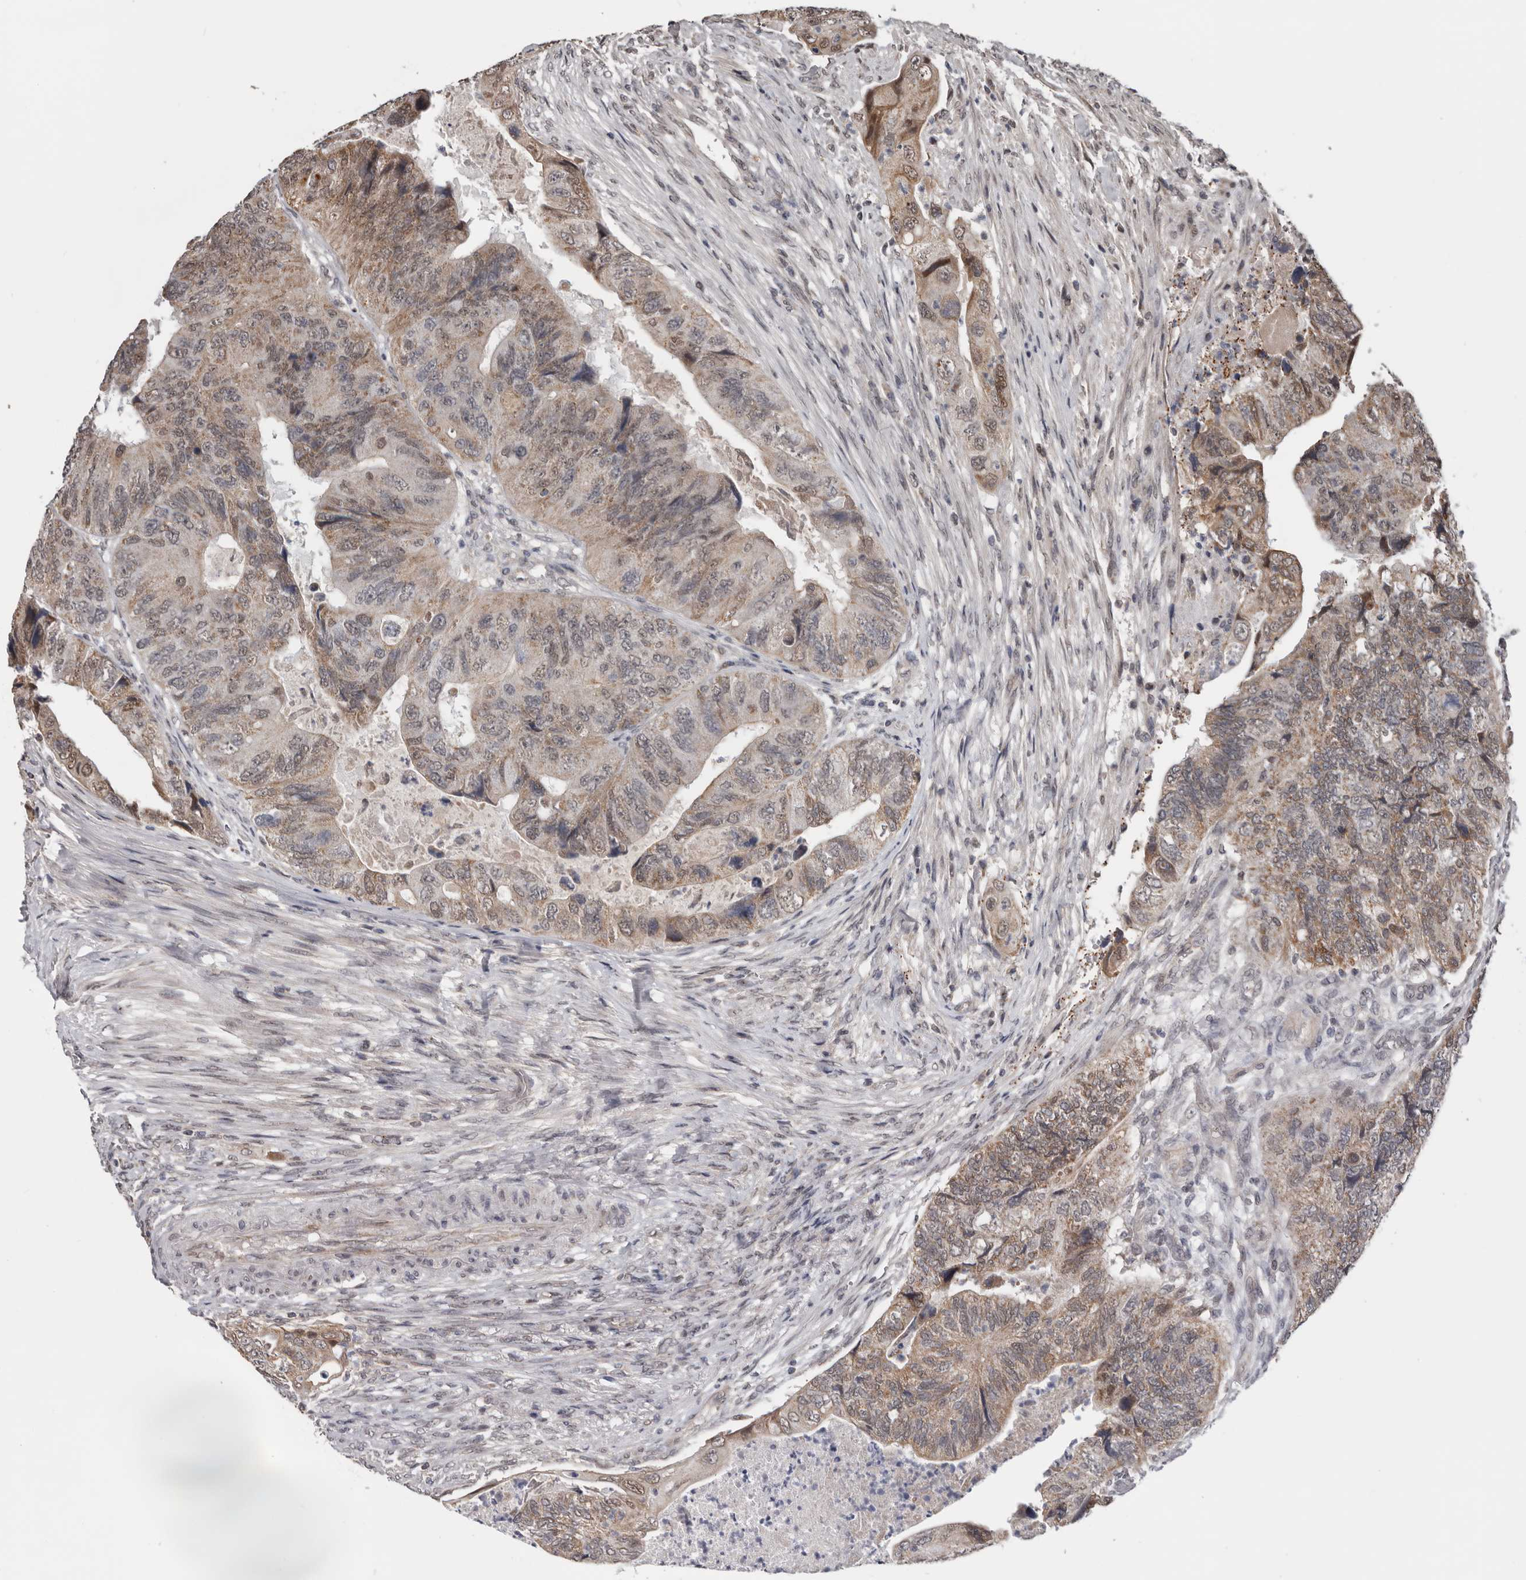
{"staining": {"intensity": "moderate", "quantity": ">75%", "location": "cytoplasmic/membranous,nuclear"}, "tissue": "colorectal cancer", "cell_type": "Tumor cells", "image_type": "cancer", "snomed": [{"axis": "morphology", "description": "Adenocarcinoma, NOS"}, {"axis": "topography", "description": "Rectum"}], "caption": "The micrograph displays staining of colorectal cancer (adenocarcinoma), revealing moderate cytoplasmic/membranous and nuclear protein positivity (brown color) within tumor cells. The staining is performed using DAB (3,3'-diaminobenzidine) brown chromogen to label protein expression. The nuclei are counter-stained blue using hematoxylin.", "gene": "MOGAT2", "patient": {"sex": "male", "age": 63}}